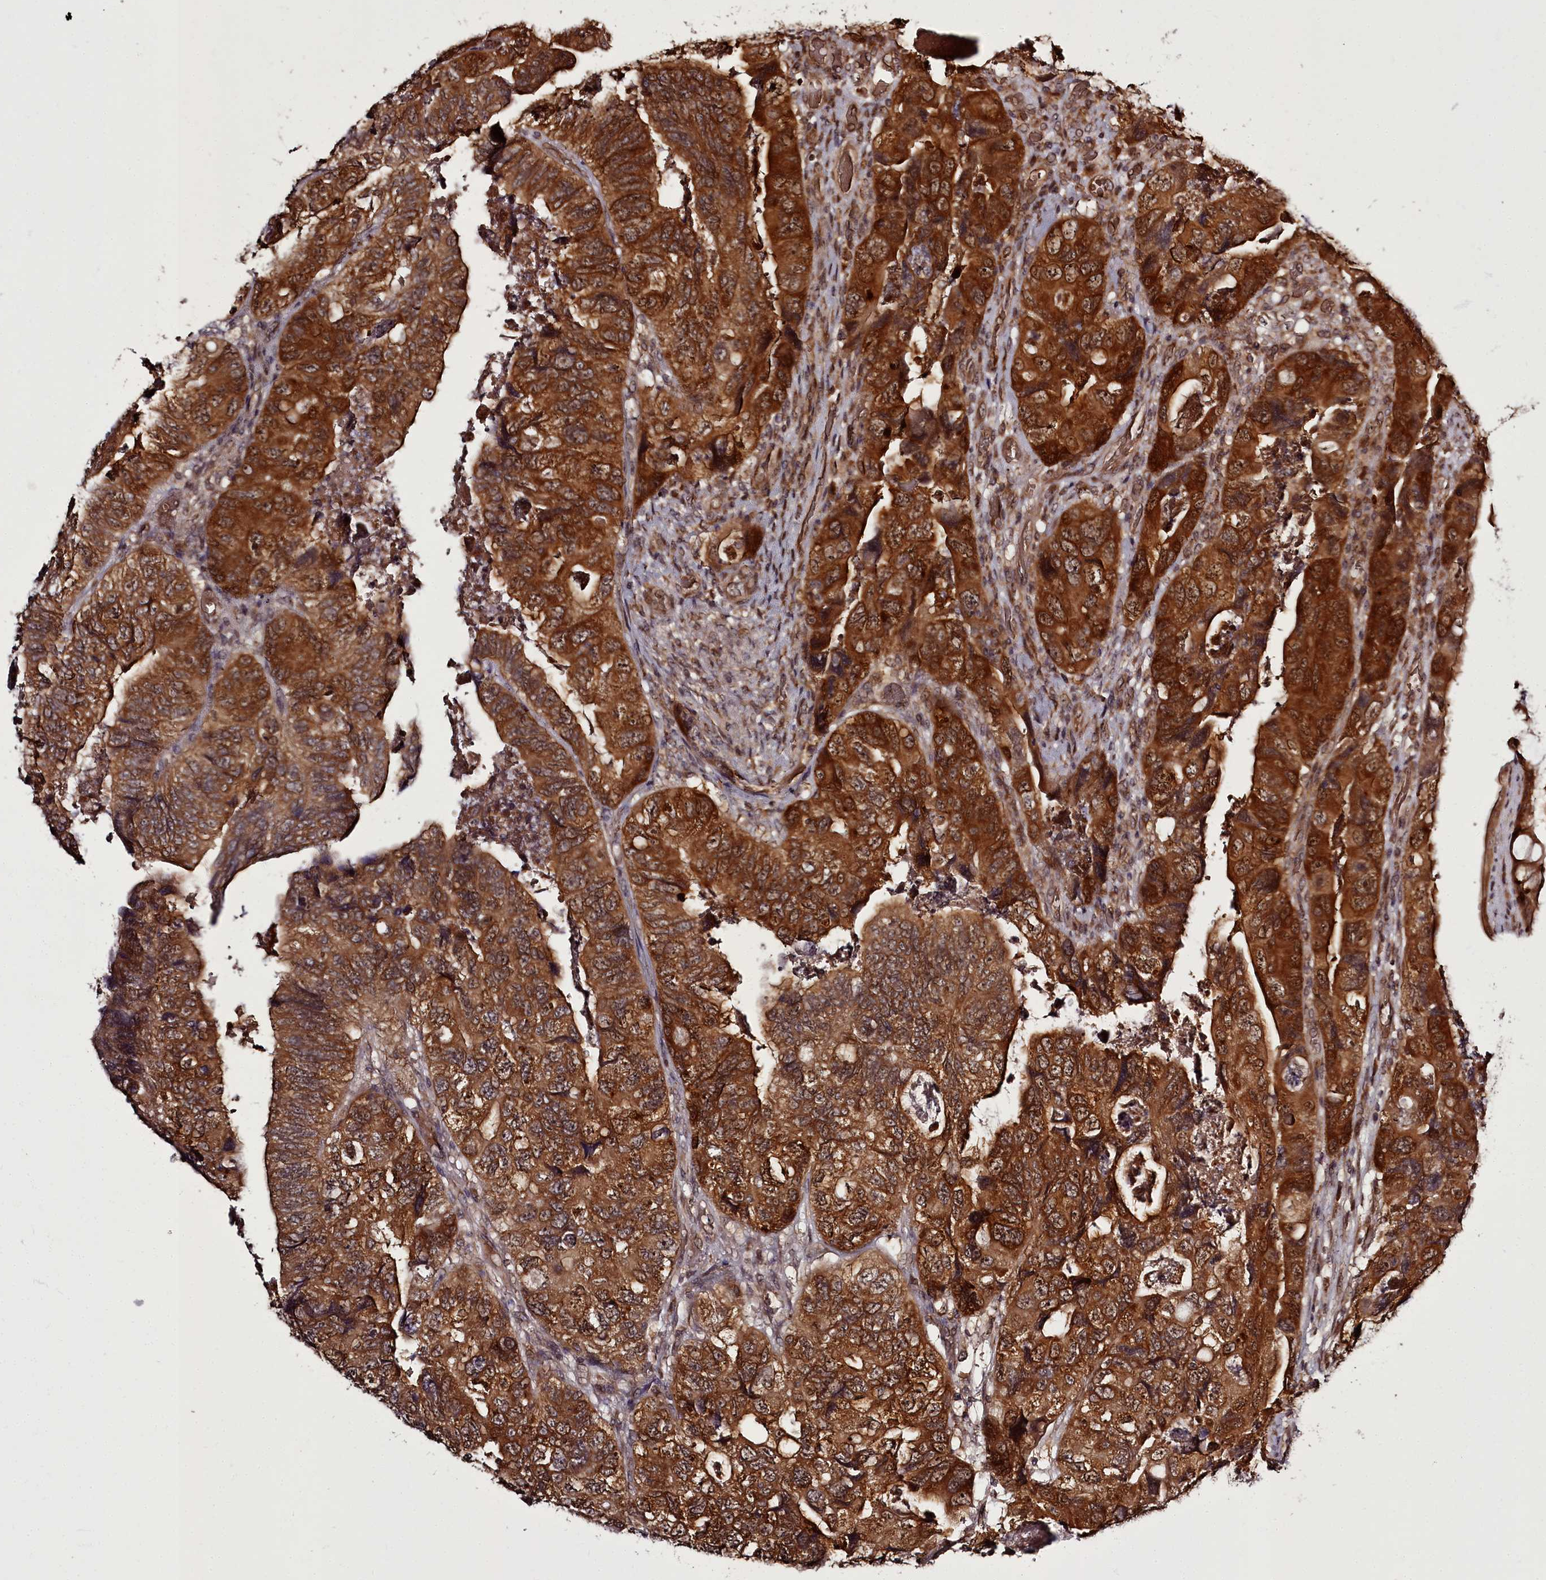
{"staining": {"intensity": "strong", "quantity": ">75%", "location": "cytoplasmic/membranous,nuclear"}, "tissue": "colorectal cancer", "cell_type": "Tumor cells", "image_type": "cancer", "snomed": [{"axis": "morphology", "description": "Adenocarcinoma, NOS"}, {"axis": "topography", "description": "Rectum"}], "caption": "An image of colorectal adenocarcinoma stained for a protein demonstrates strong cytoplasmic/membranous and nuclear brown staining in tumor cells.", "gene": "PCBP2", "patient": {"sex": "male", "age": 63}}